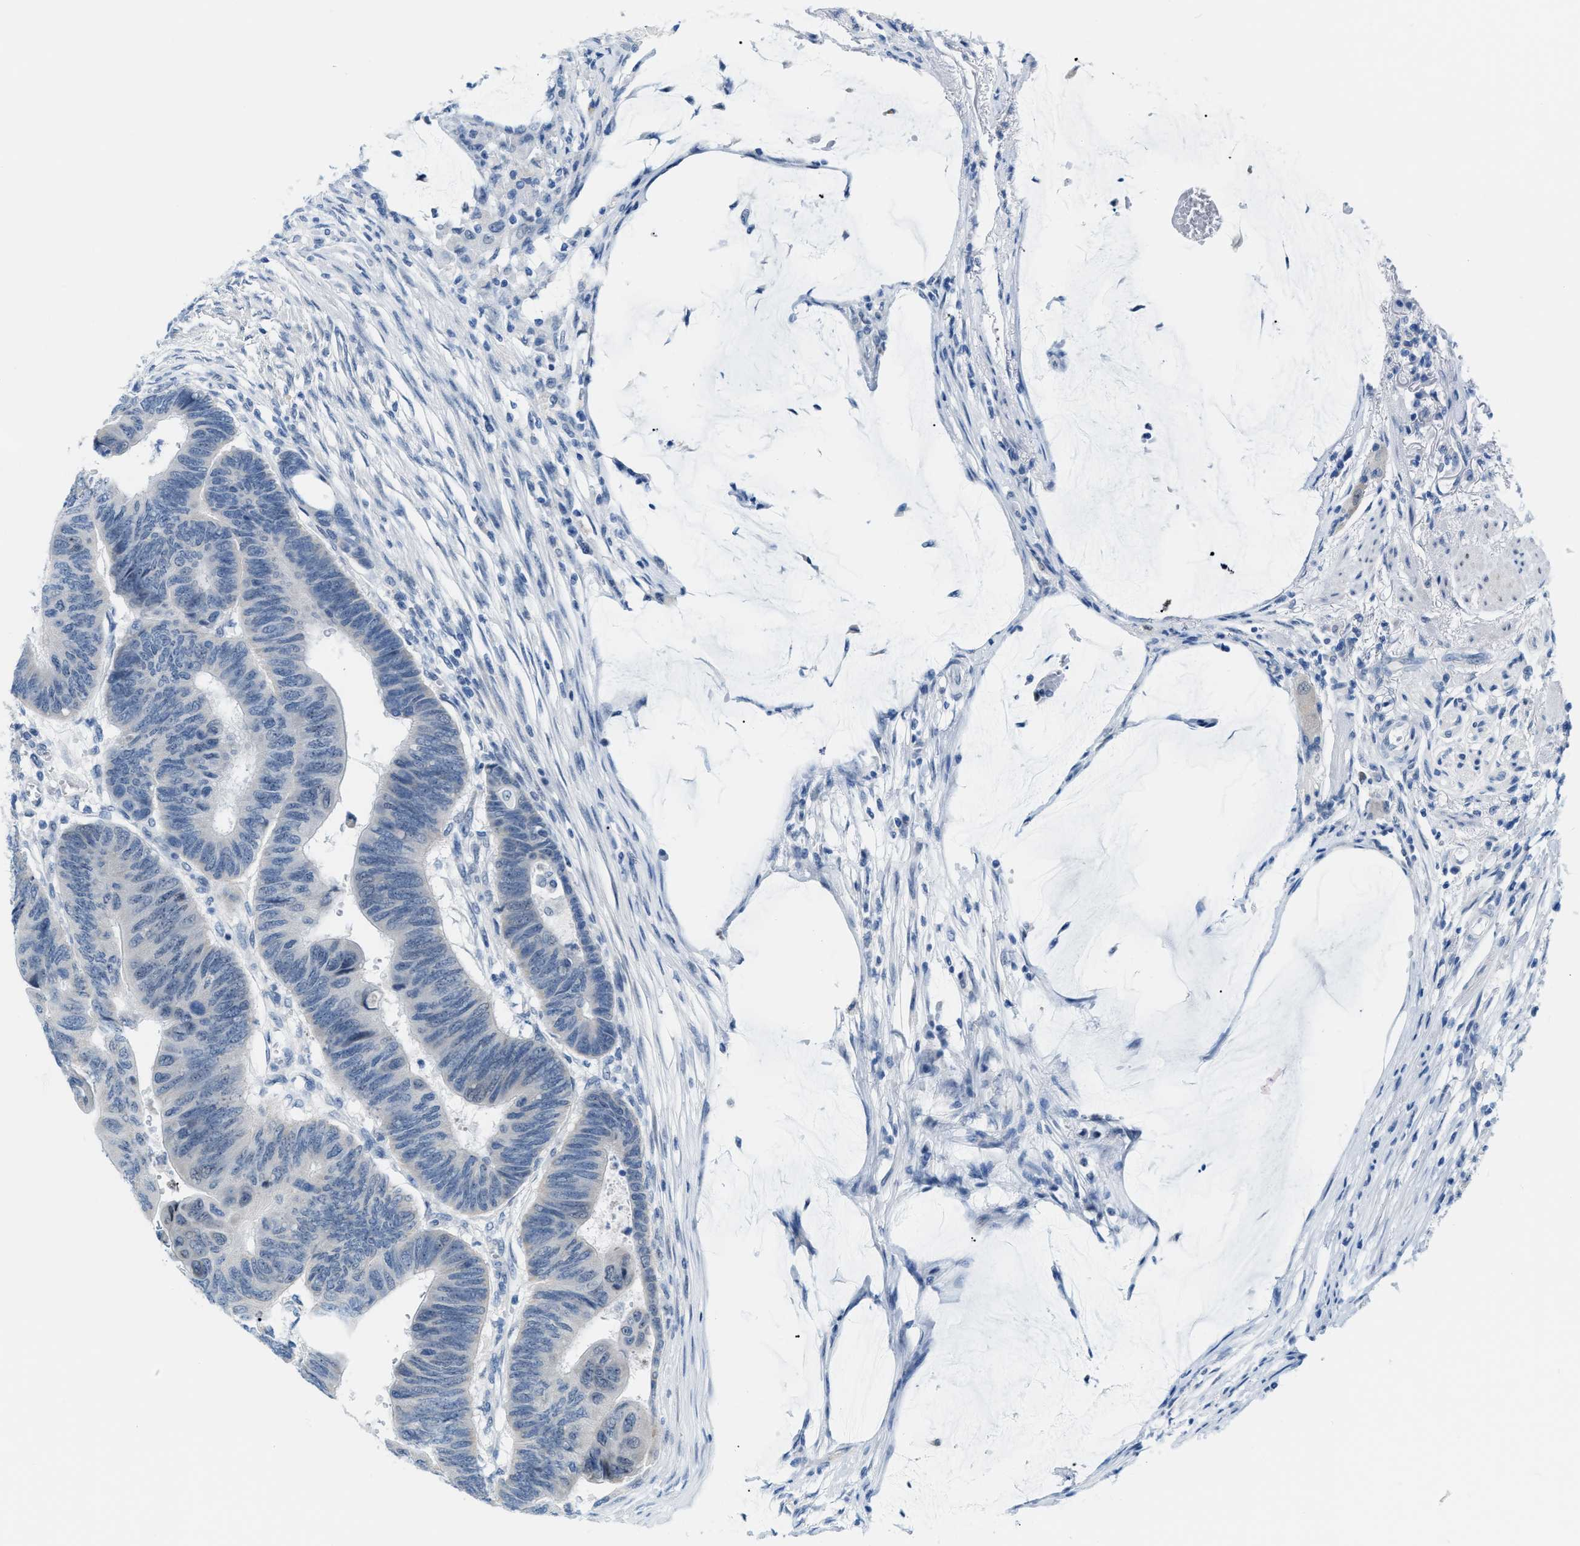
{"staining": {"intensity": "negative", "quantity": "none", "location": "none"}, "tissue": "colorectal cancer", "cell_type": "Tumor cells", "image_type": "cancer", "snomed": [{"axis": "morphology", "description": "Normal tissue, NOS"}, {"axis": "morphology", "description": "Adenocarcinoma, NOS"}, {"axis": "topography", "description": "Rectum"}, {"axis": "topography", "description": "Peripheral nerve tissue"}], "caption": "Protein analysis of colorectal adenocarcinoma shows no significant staining in tumor cells.", "gene": "PHRF1", "patient": {"sex": "male", "age": 92}}